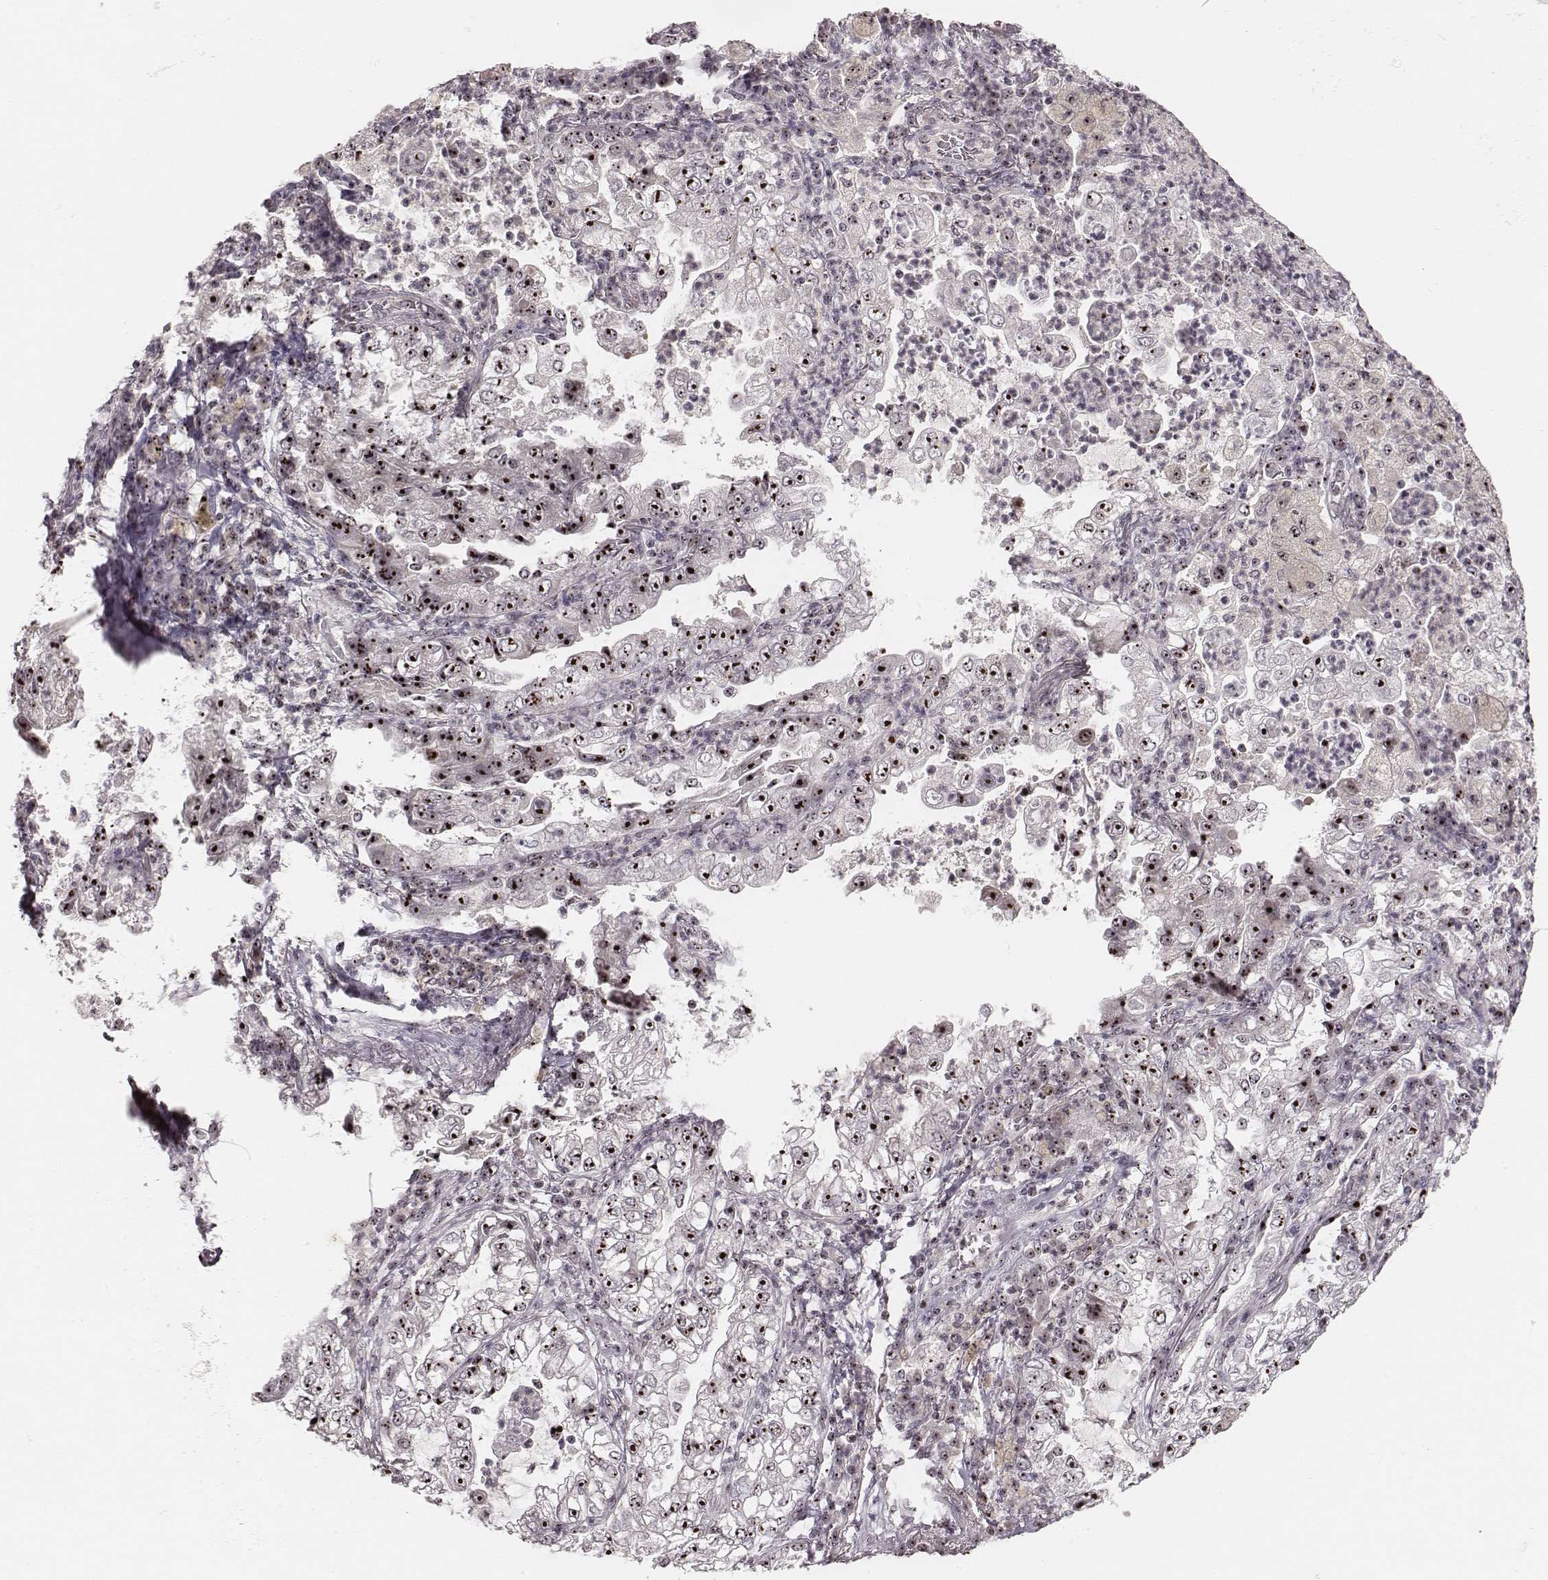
{"staining": {"intensity": "moderate", "quantity": ">75%", "location": "nuclear"}, "tissue": "lung cancer", "cell_type": "Tumor cells", "image_type": "cancer", "snomed": [{"axis": "morphology", "description": "Adenocarcinoma, NOS"}, {"axis": "topography", "description": "Lung"}], "caption": "Protein staining by IHC demonstrates moderate nuclear expression in approximately >75% of tumor cells in adenocarcinoma (lung).", "gene": "NOP56", "patient": {"sex": "female", "age": 73}}